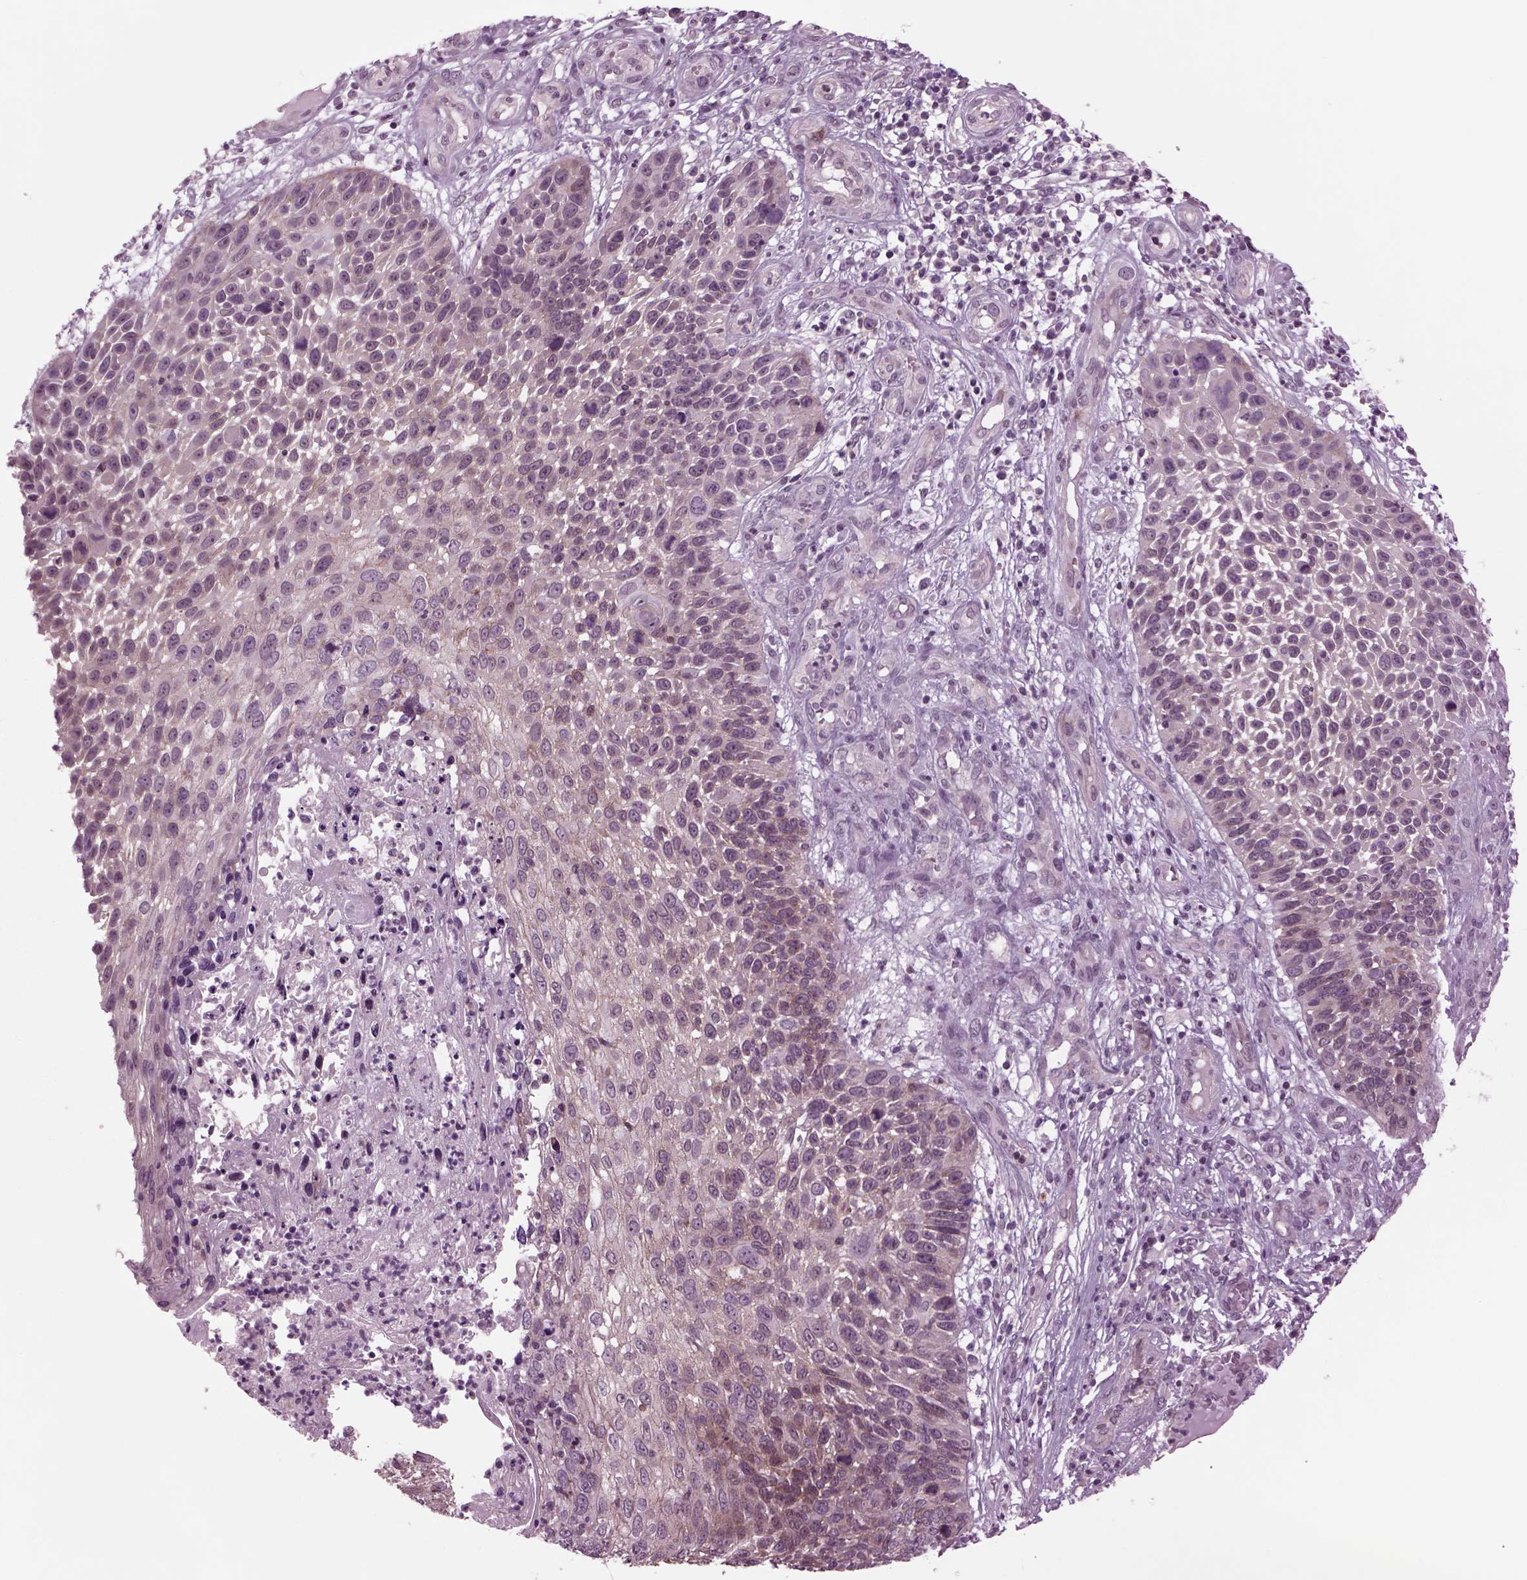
{"staining": {"intensity": "moderate", "quantity": "<25%", "location": "cytoplasmic/membranous"}, "tissue": "skin cancer", "cell_type": "Tumor cells", "image_type": "cancer", "snomed": [{"axis": "morphology", "description": "Squamous cell carcinoma, NOS"}, {"axis": "topography", "description": "Skin"}], "caption": "This photomicrograph exhibits immunohistochemistry (IHC) staining of human skin cancer, with low moderate cytoplasmic/membranous staining in about <25% of tumor cells.", "gene": "ODF3", "patient": {"sex": "male", "age": 92}}